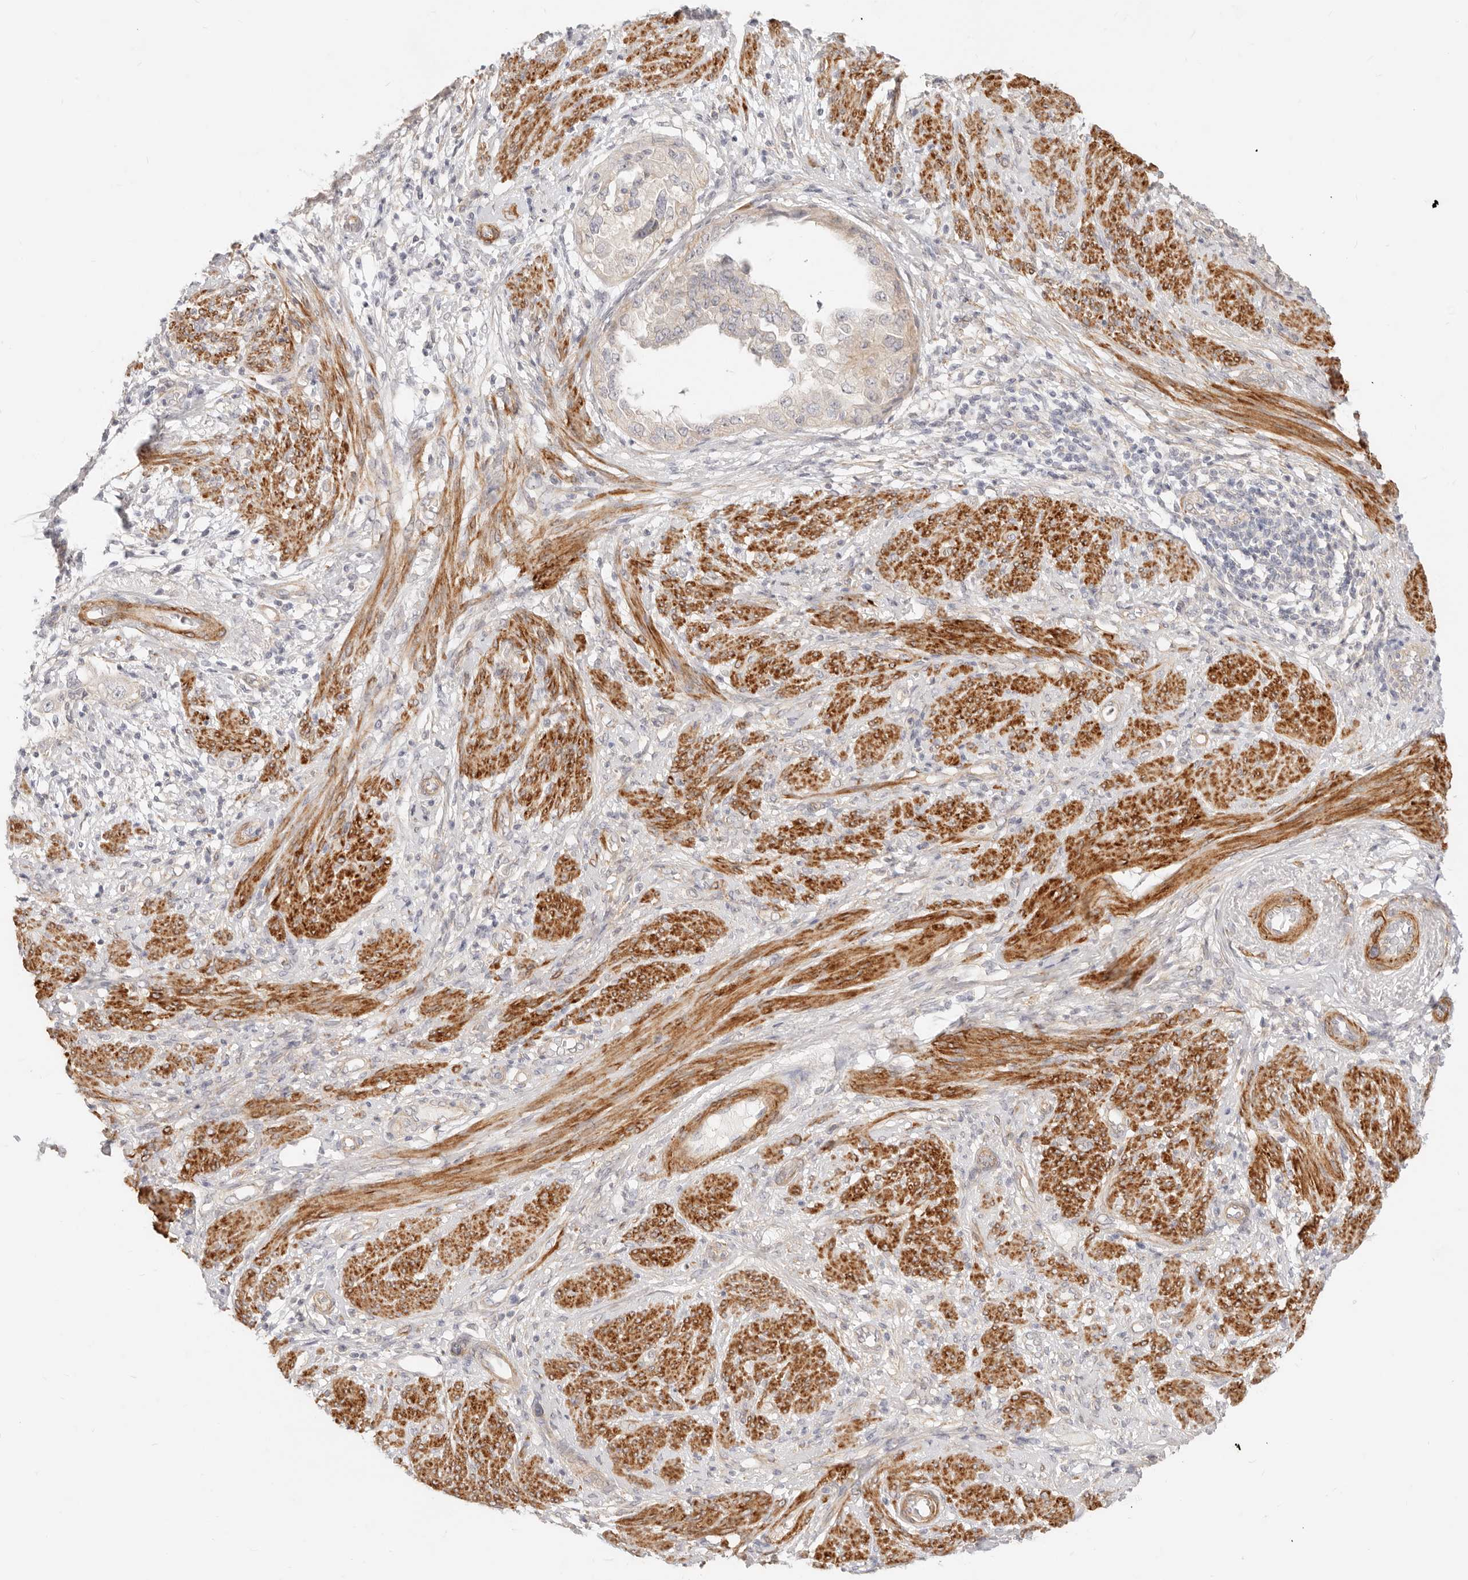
{"staining": {"intensity": "negative", "quantity": "none", "location": "none"}, "tissue": "endometrial cancer", "cell_type": "Tumor cells", "image_type": "cancer", "snomed": [{"axis": "morphology", "description": "Adenocarcinoma, NOS"}, {"axis": "topography", "description": "Endometrium"}], "caption": "Endometrial cancer was stained to show a protein in brown. There is no significant staining in tumor cells.", "gene": "UBXN10", "patient": {"sex": "female", "age": 85}}